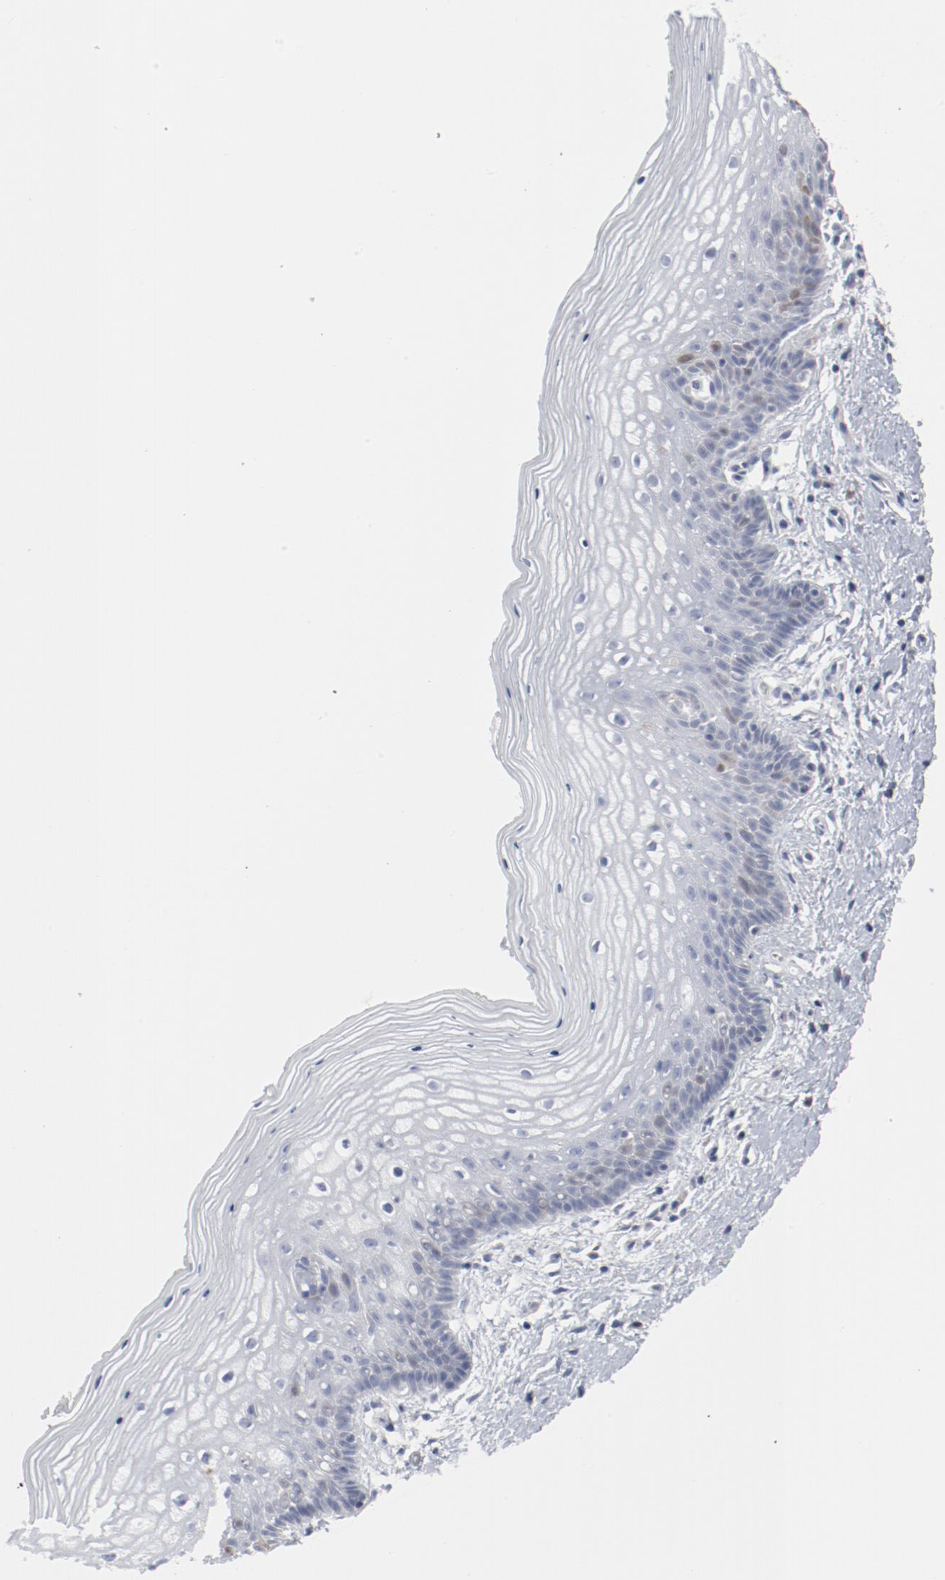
{"staining": {"intensity": "weak", "quantity": "<25%", "location": "nuclear"}, "tissue": "vagina", "cell_type": "Squamous epithelial cells", "image_type": "normal", "snomed": [{"axis": "morphology", "description": "Normal tissue, NOS"}, {"axis": "topography", "description": "Vagina"}], "caption": "Histopathology image shows no significant protein positivity in squamous epithelial cells of benign vagina. (DAB (3,3'-diaminobenzidine) IHC with hematoxylin counter stain).", "gene": "CDK1", "patient": {"sex": "female", "age": 46}}